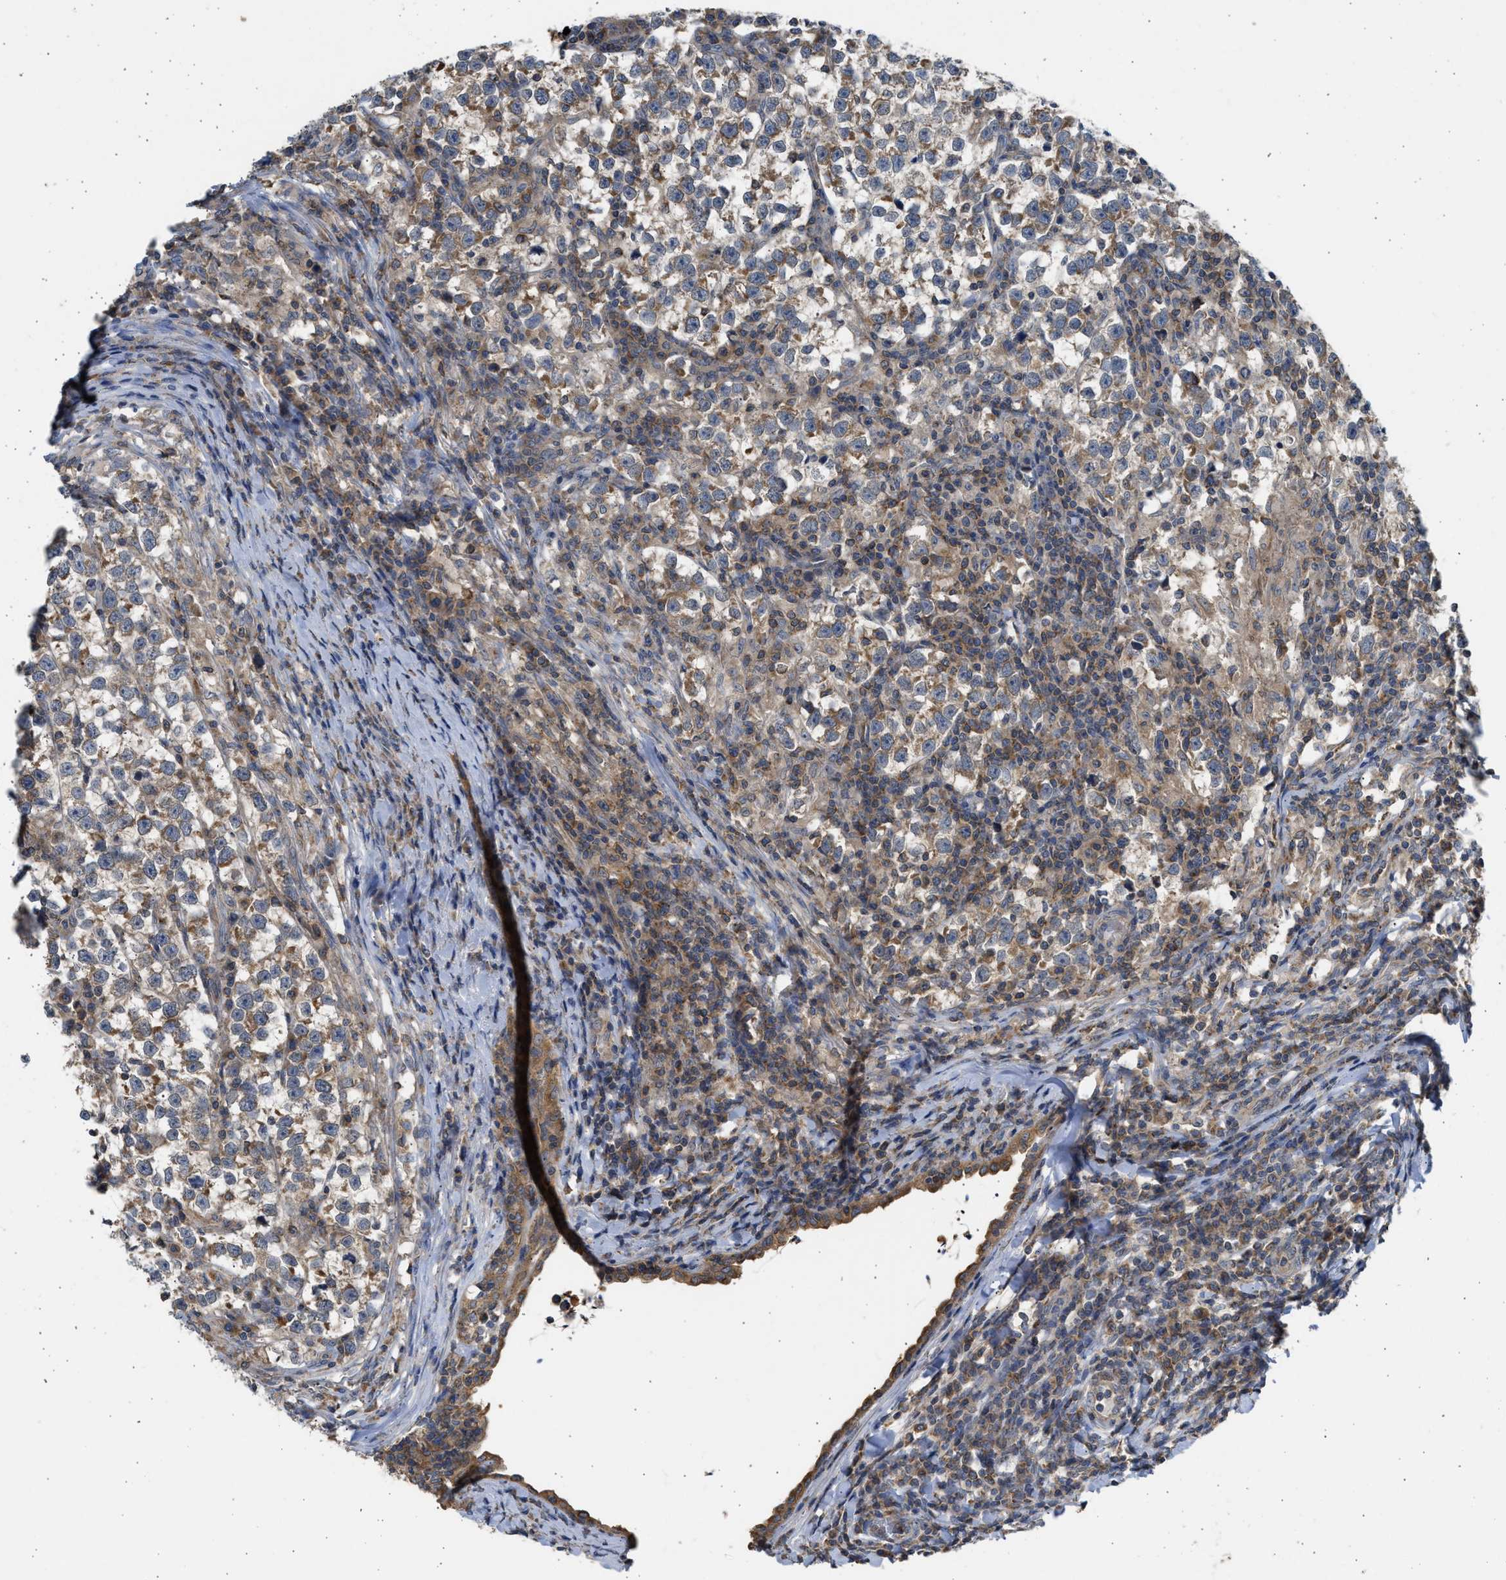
{"staining": {"intensity": "moderate", "quantity": ">75%", "location": "cytoplasmic/membranous"}, "tissue": "testis cancer", "cell_type": "Tumor cells", "image_type": "cancer", "snomed": [{"axis": "morphology", "description": "Normal tissue, NOS"}, {"axis": "morphology", "description": "Seminoma, NOS"}, {"axis": "topography", "description": "Testis"}], "caption": "A photomicrograph of human testis seminoma stained for a protein displays moderate cytoplasmic/membranous brown staining in tumor cells.", "gene": "CYP1A1", "patient": {"sex": "male", "age": 43}}